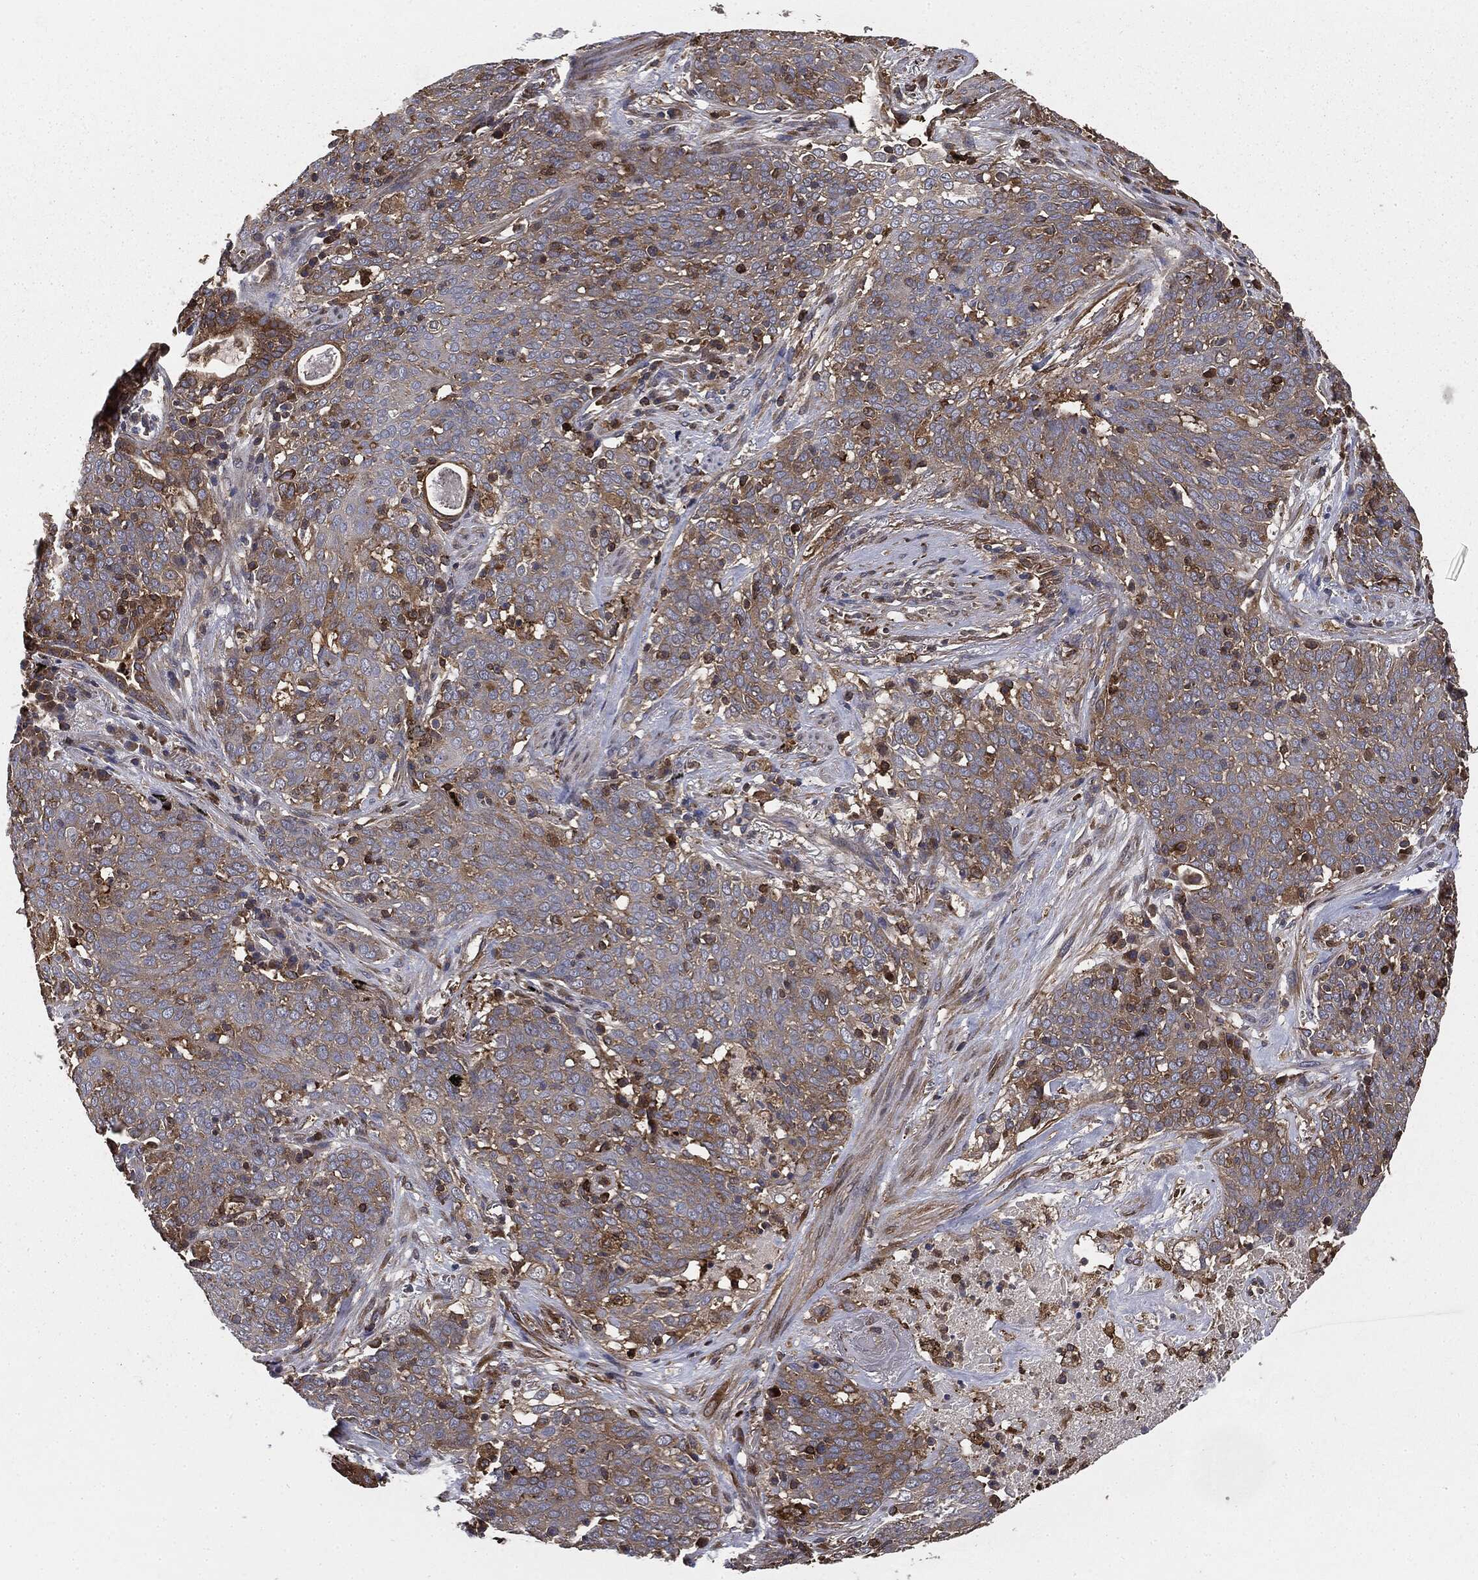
{"staining": {"intensity": "negative", "quantity": "none", "location": "none"}, "tissue": "lung cancer", "cell_type": "Tumor cells", "image_type": "cancer", "snomed": [{"axis": "morphology", "description": "Squamous cell carcinoma, NOS"}, {"axis": "topography", "description": "Lung"}], "caption": "Tumor cells are negative for protein expression in human lung cancer.", "gene": "GNB5", "patient": {"sex": "male", "age": 82}}